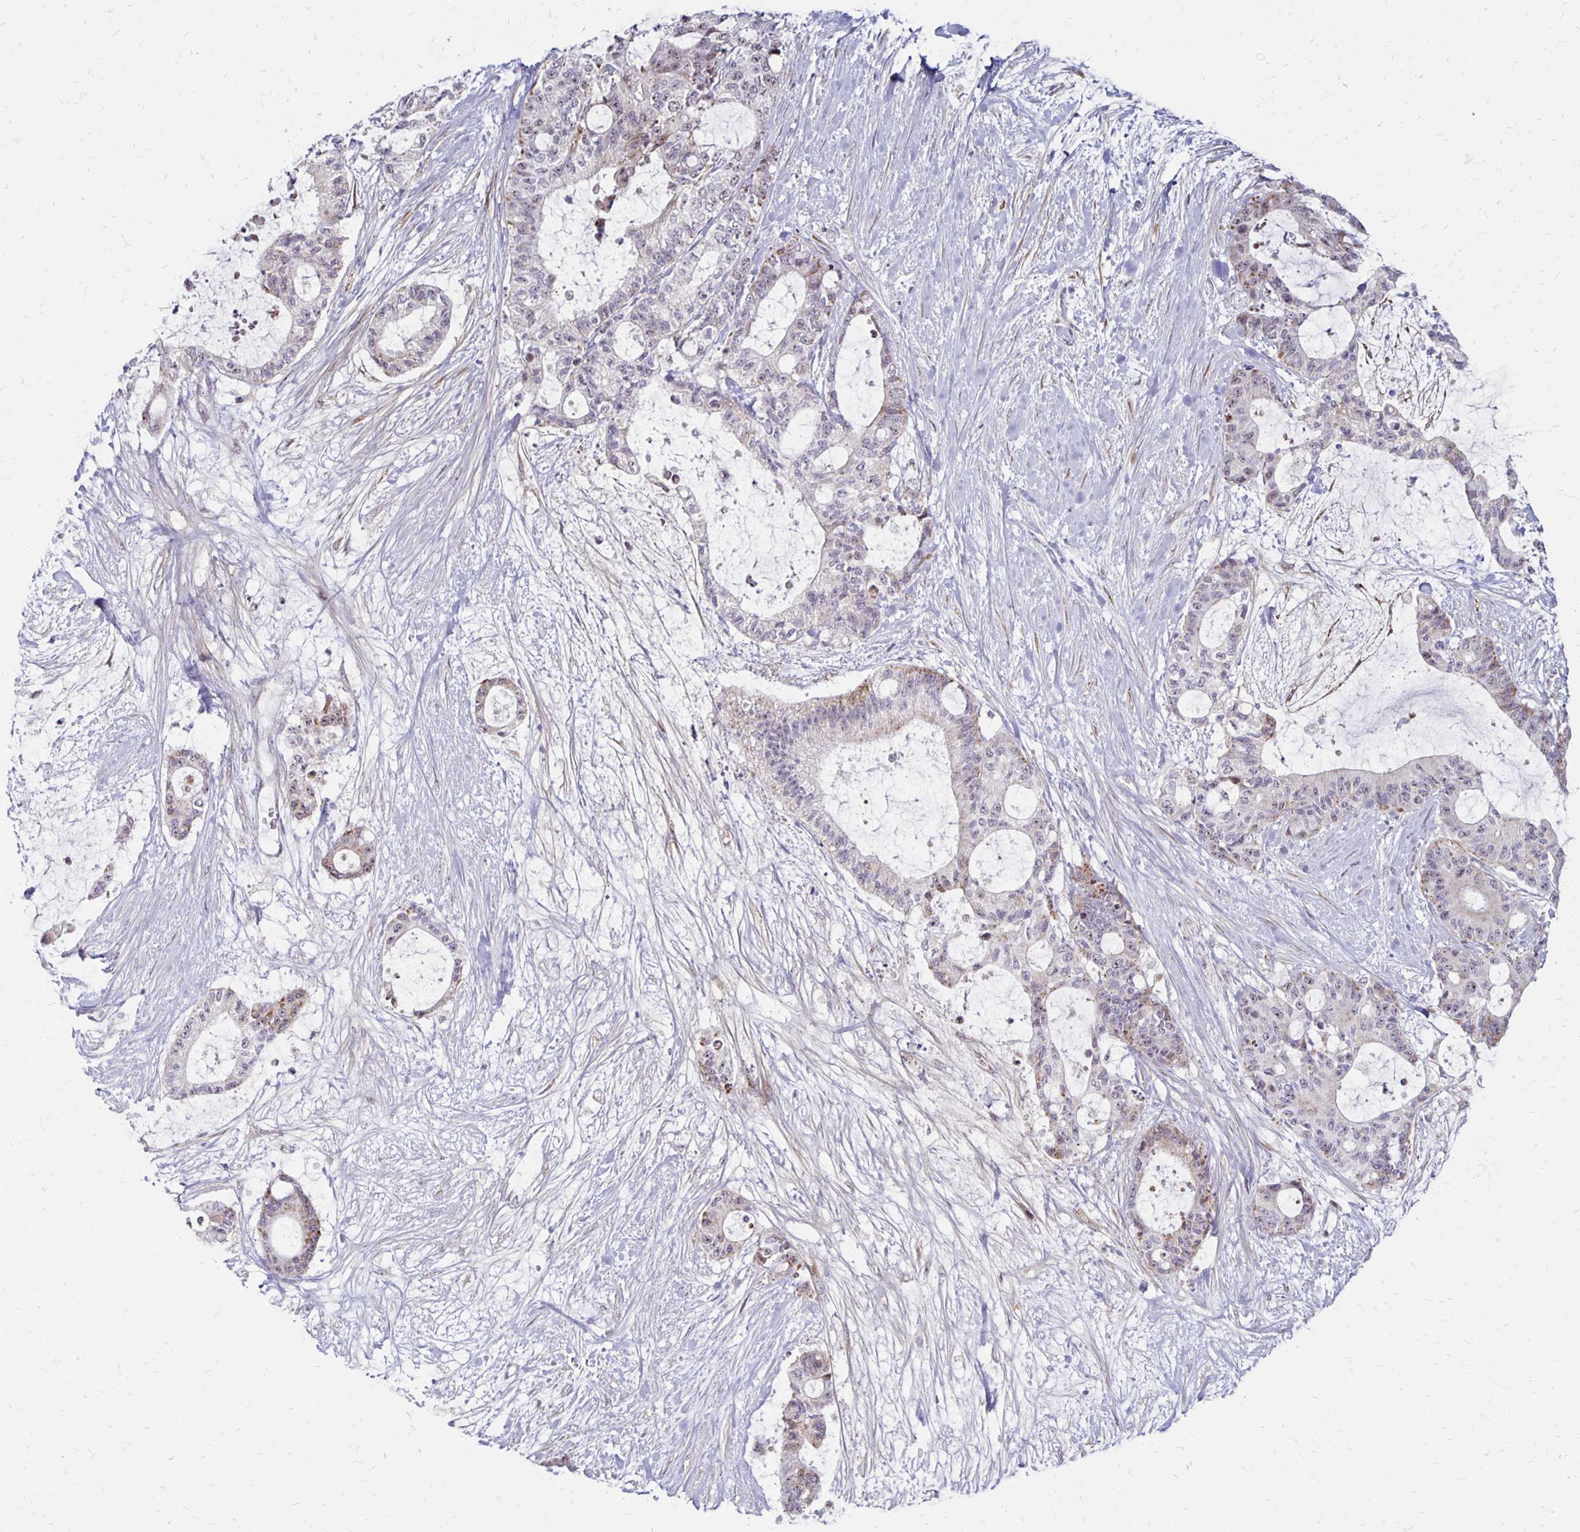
{"staining": {"intensity": "weak", "quantity": "<25%", "location": "cytoplasmic/membranous"}, "tissue": "liver cancer", "cell_type": "Tumor cells", "image_type": "cancer", "snomed": [{"axis": "morphology", "description": "Normal tissue, NOS"}, {"axis": "morphology", "description": "Cholangiocarcinoma"}, {"axis": "topography", "description": "Liver"}, {"axis": "topography", "description": "Peripheral nerve tissue"}], "caption": "DAB immunohistochemical staining of human liver cancer reveals no significant expression in tumor cells. (DAB immunohistochemistry (IHC), high magnification).", "gene": "DAGLA", "patient": {"sex": "female", "age": 73}}